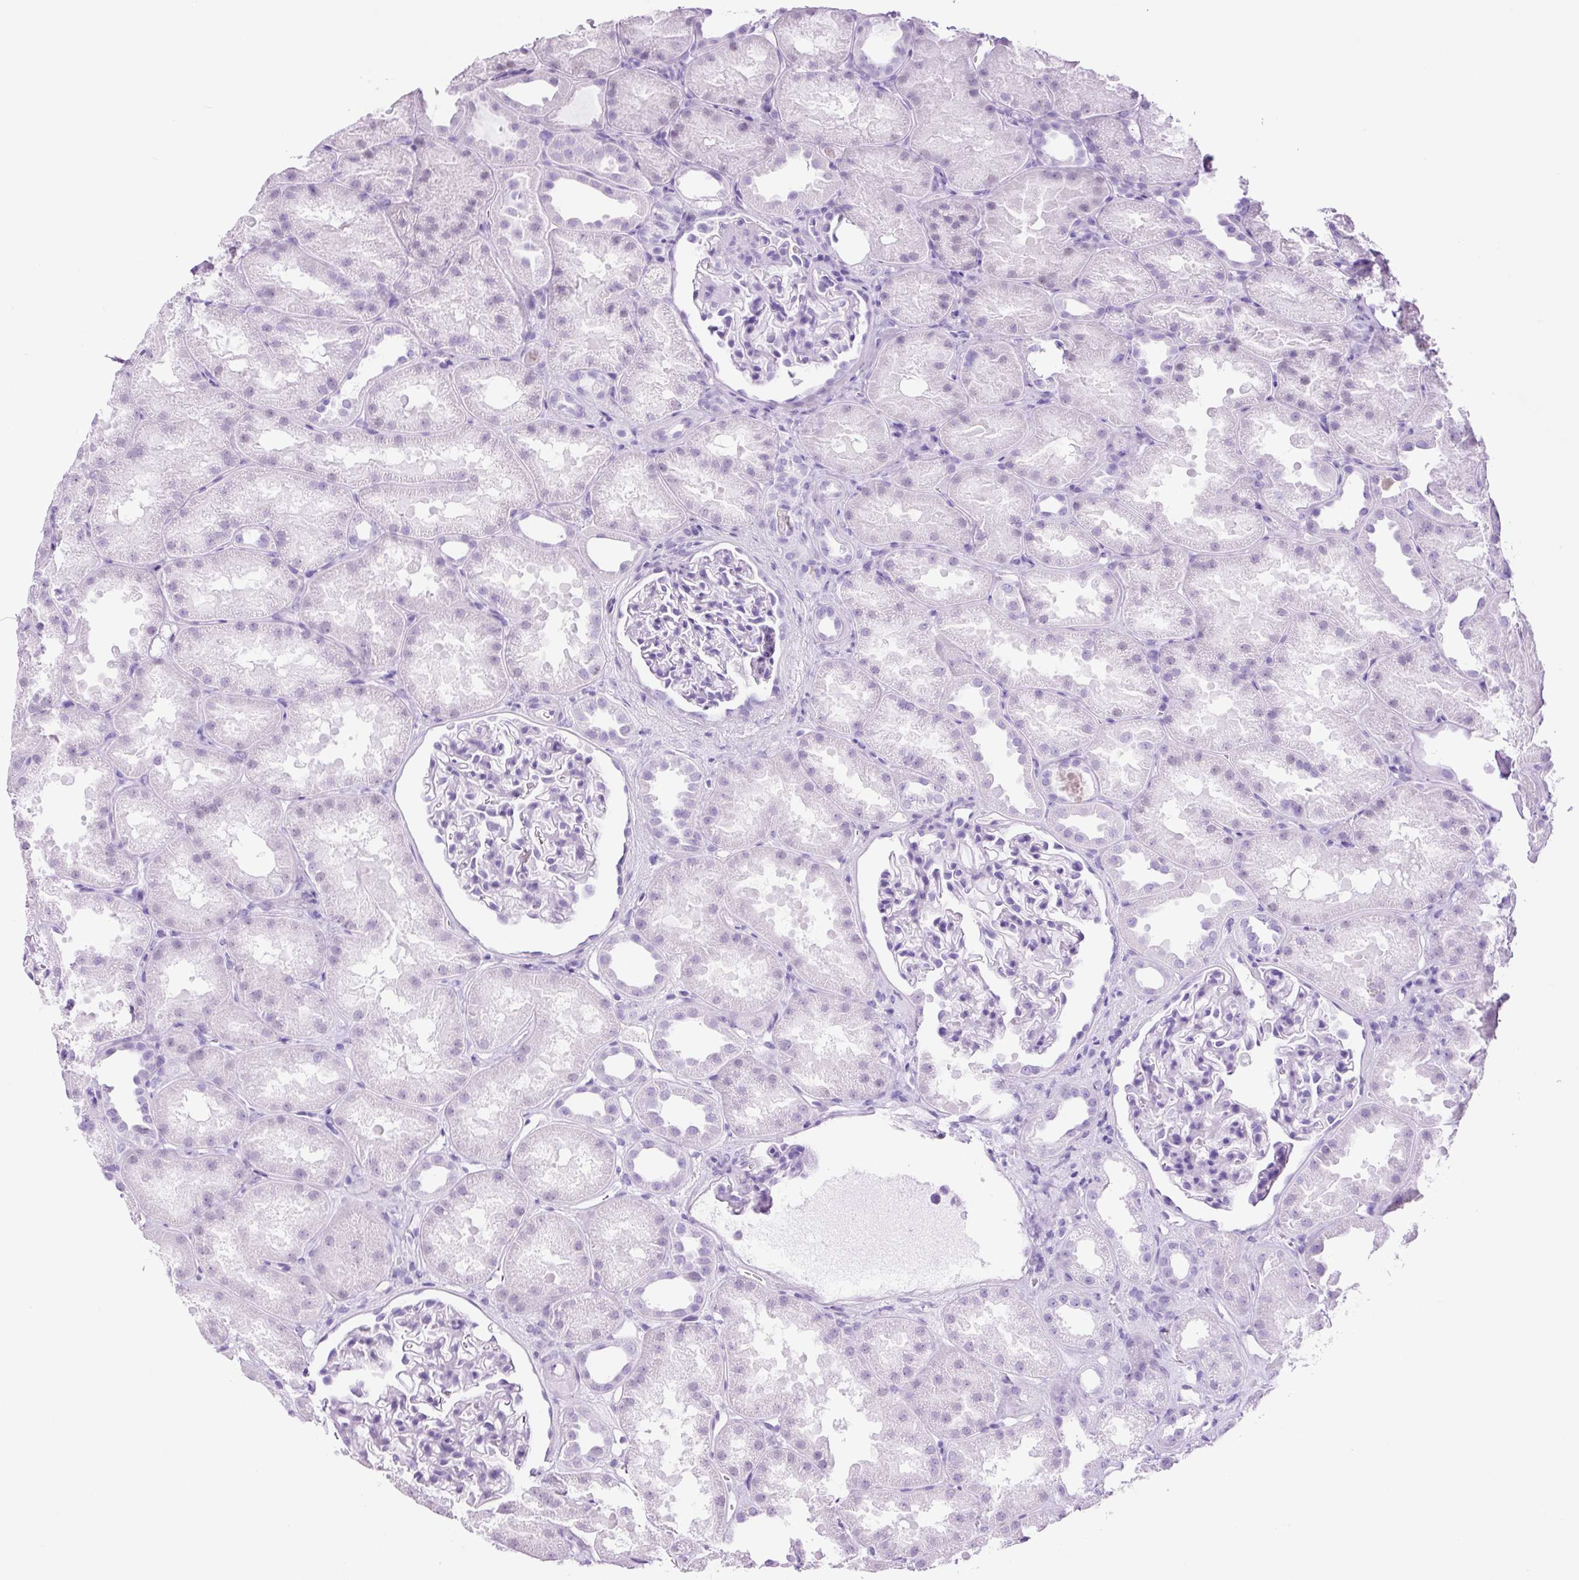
{"staining": {"intensity": "negative", "quantity": "none", "location": "none"}, "tissue": "kidney", "cell_type": "Cells in glomeruli", "image_type": "normal", "snomed": [{"axis": "morphology", "description": "Normal tissue, NOS"}, {"axis": "topography", "description": "Kidney"}], "caption": "A high-resolution photomicrograph shows immunohistochemistry (IHC) staining of benign kidney, which displays no significant expression in cells in glomeruli.", "gene": "ADSS1", "patient": {"sex": "male", "age": 61}}